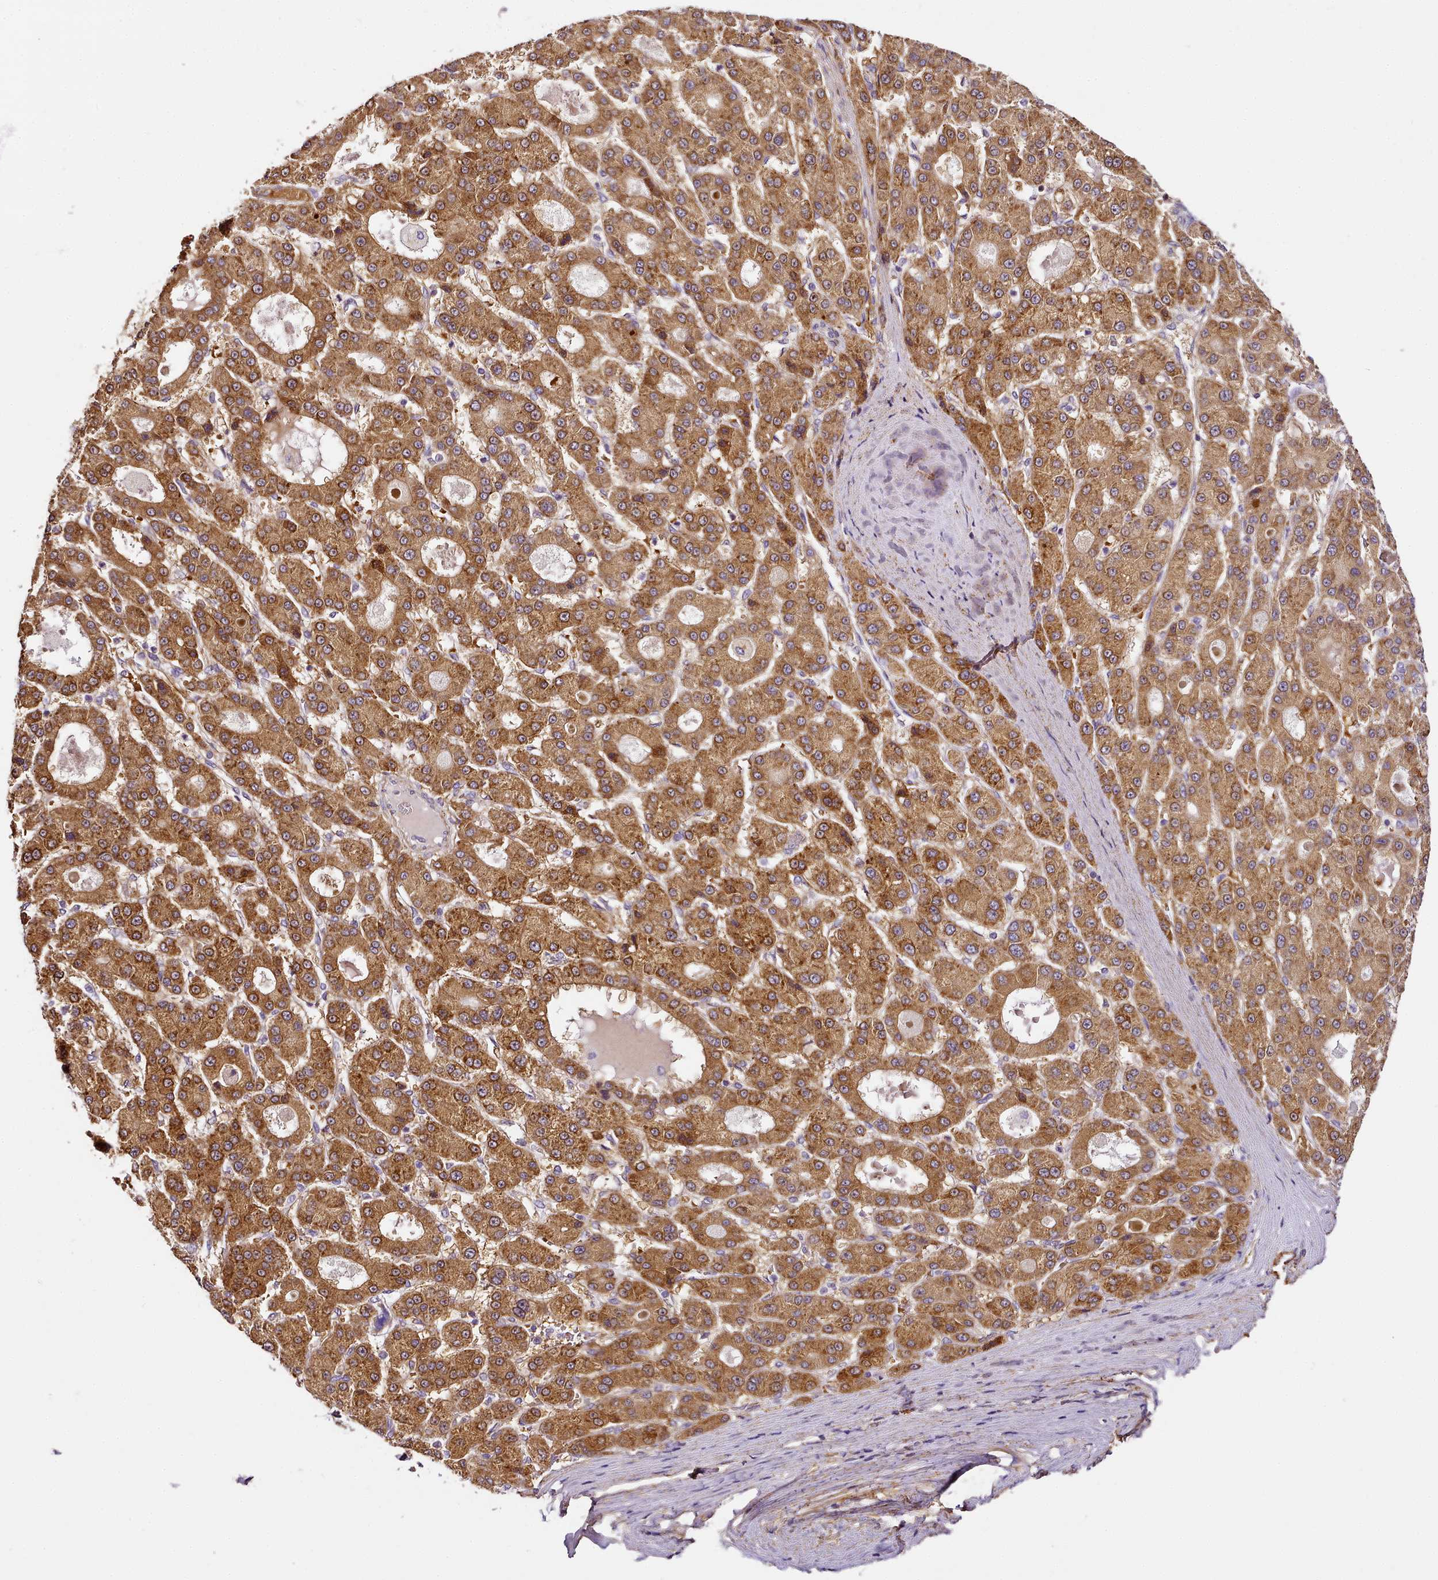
{"staining": {"intensity": "strong", "quantity": ">75%", "location": "cytoplasmic/membranous"}, "tissue": "liver cancer", "cell_type": "Tumor cells", "image_type": "cancer", "snomed": [{"axis": "morphology", "description": "Carcinoma, Hepatocellular, NOS"}, {"axis": "topography", "description": "Liver"}], "caption": "Human liver hepatocellular carcinoma stained with a protein marker demonstrates strong staining in tumor cells.", "gene": "NBPF1", "patient": {"sex": "male", "age": 70}}